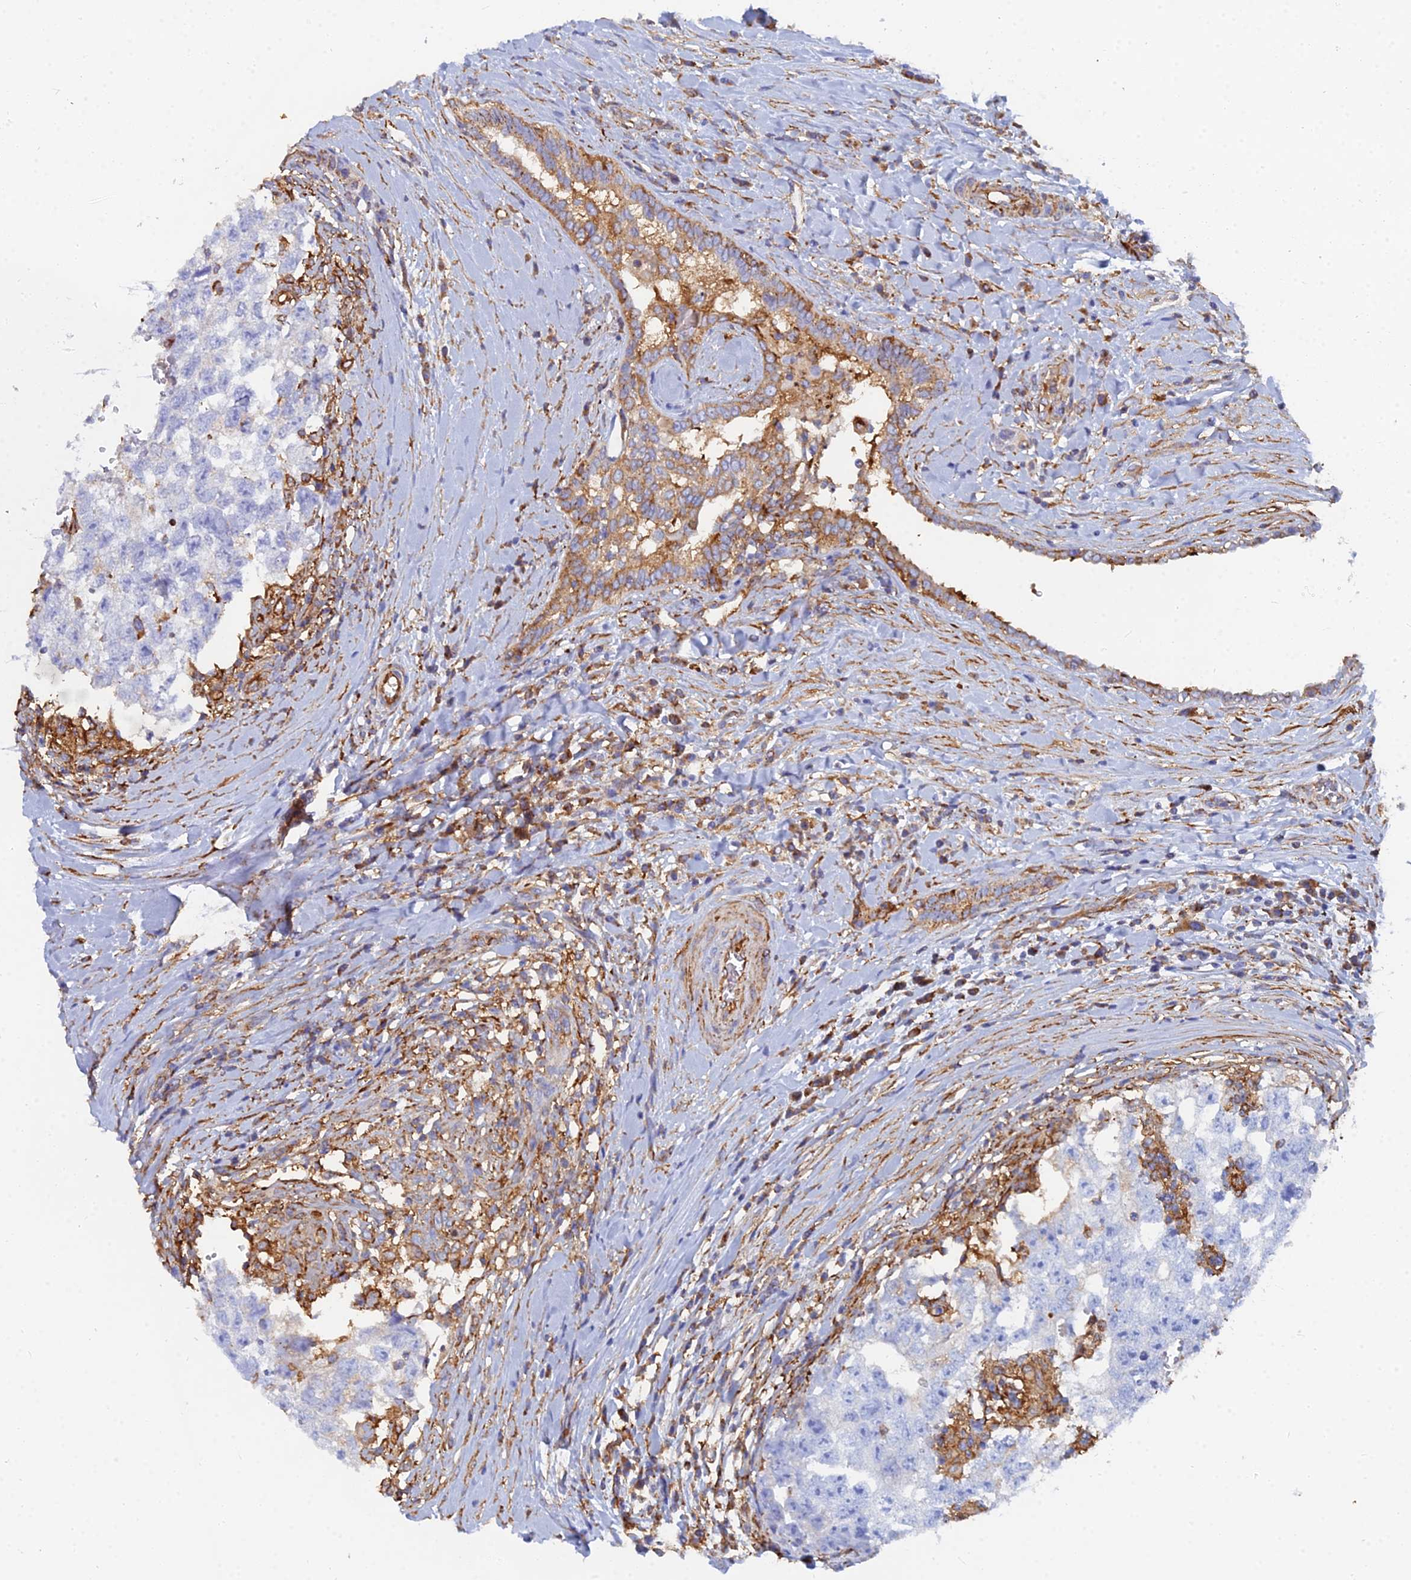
{"staining": {"intensity": "negative", "quantity": "none", "location": "none"}, "tissue": "testis cancer", "cell_type": "Tumor cells", "image_type": "cancer", "snomed": [{"axis": "morphology", "description": "Seminoma, NOS"}, {"axis": "morphology", "description": "Carcinoma, Embryonal, NOS"}, {"axis": "topography", "description": "Testis"}], "caption": "Tumor cells show no significant staining in testis seminoma. Brightfield microscopy of IHC stained with DAB (3,3'-diaminobenzidine) (brown) and hematoxylin (blue), captured at high magnification.", "gene": "GPR42", "patient": {"sex": "male", "age": 29}}